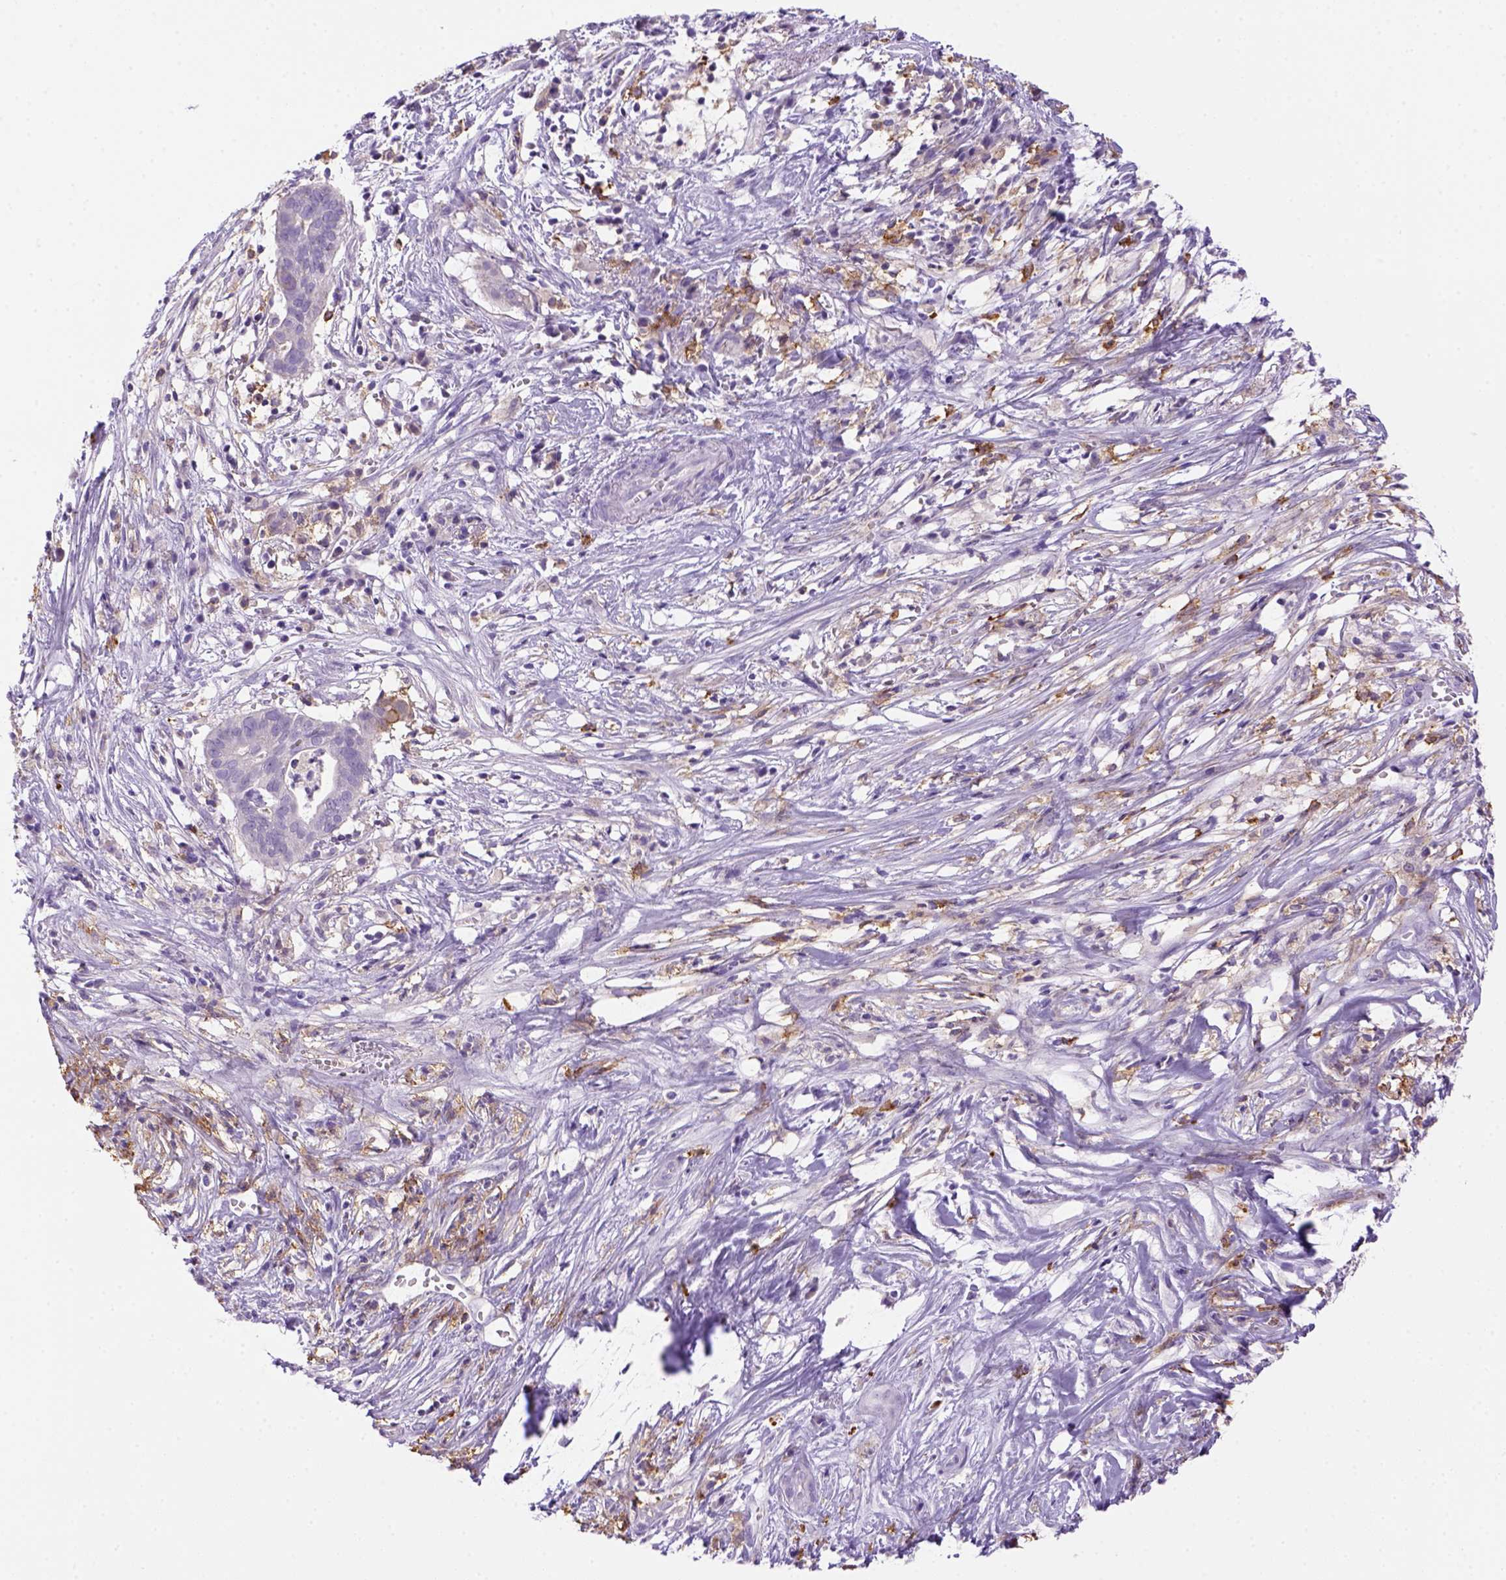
{"staining": {"intensity": "negative", "quantity": "none", "location": "none"}, "tissue": "pancreatic cancer", "cell_type": "Tumor cells", "image_type": "cancer", "snomed": [{"axis": "morphology", "description": "Adenocarcinoma, NOS"}, {"axis": "topography", "description": "Pancreas"}], "caption": "IHC histopathology image of neoplastic tissue: human pancreatic adenocarcinoma stained with DAB demonstrates no significant protein expression in tumor cells.", "gene": "CD14", "patient": {"sex": "male", "age": 61}}